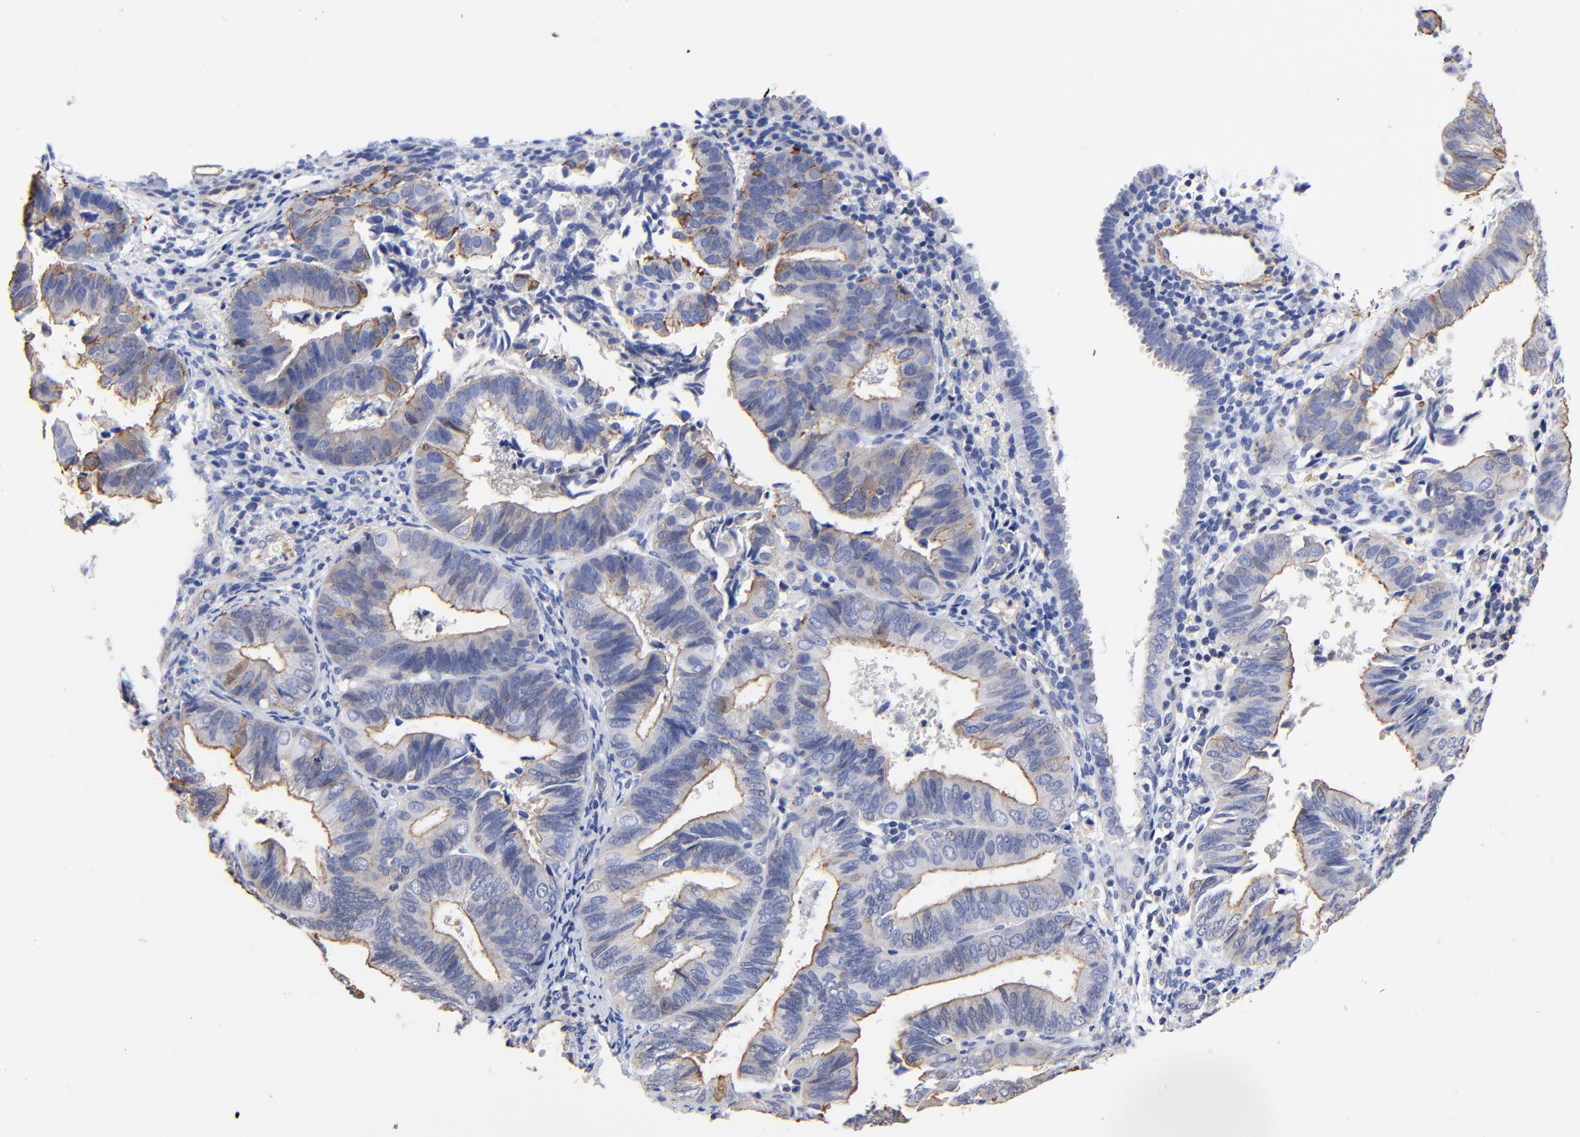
{"staining": {"intensity": "moderate", "quantity": "25%-75%", "location": "cytoplasmic/membranous"}, "tissue": "endometrial cancer", "cell_type": "Tumor cells", "image_type": "cancer", "snomed": [{"axis": "morphology", "description": "Adenocarcinoma, NOS"}, {"axis": "topography", "description": "Endometrium"}], "caption": "Endometrial cancer tissue exhibits moderate cytoplasmic/membranous staining in about 25%-75% of tumor cells The protein of interest is stained brown, and the nuclei are stained in blue (DAB (3,3'-diaminobenzidine) IHC with brightfield microscopy, high magnification).", "gene": "TAGLN2", "patient": {"sex": "female", "age": 63}}